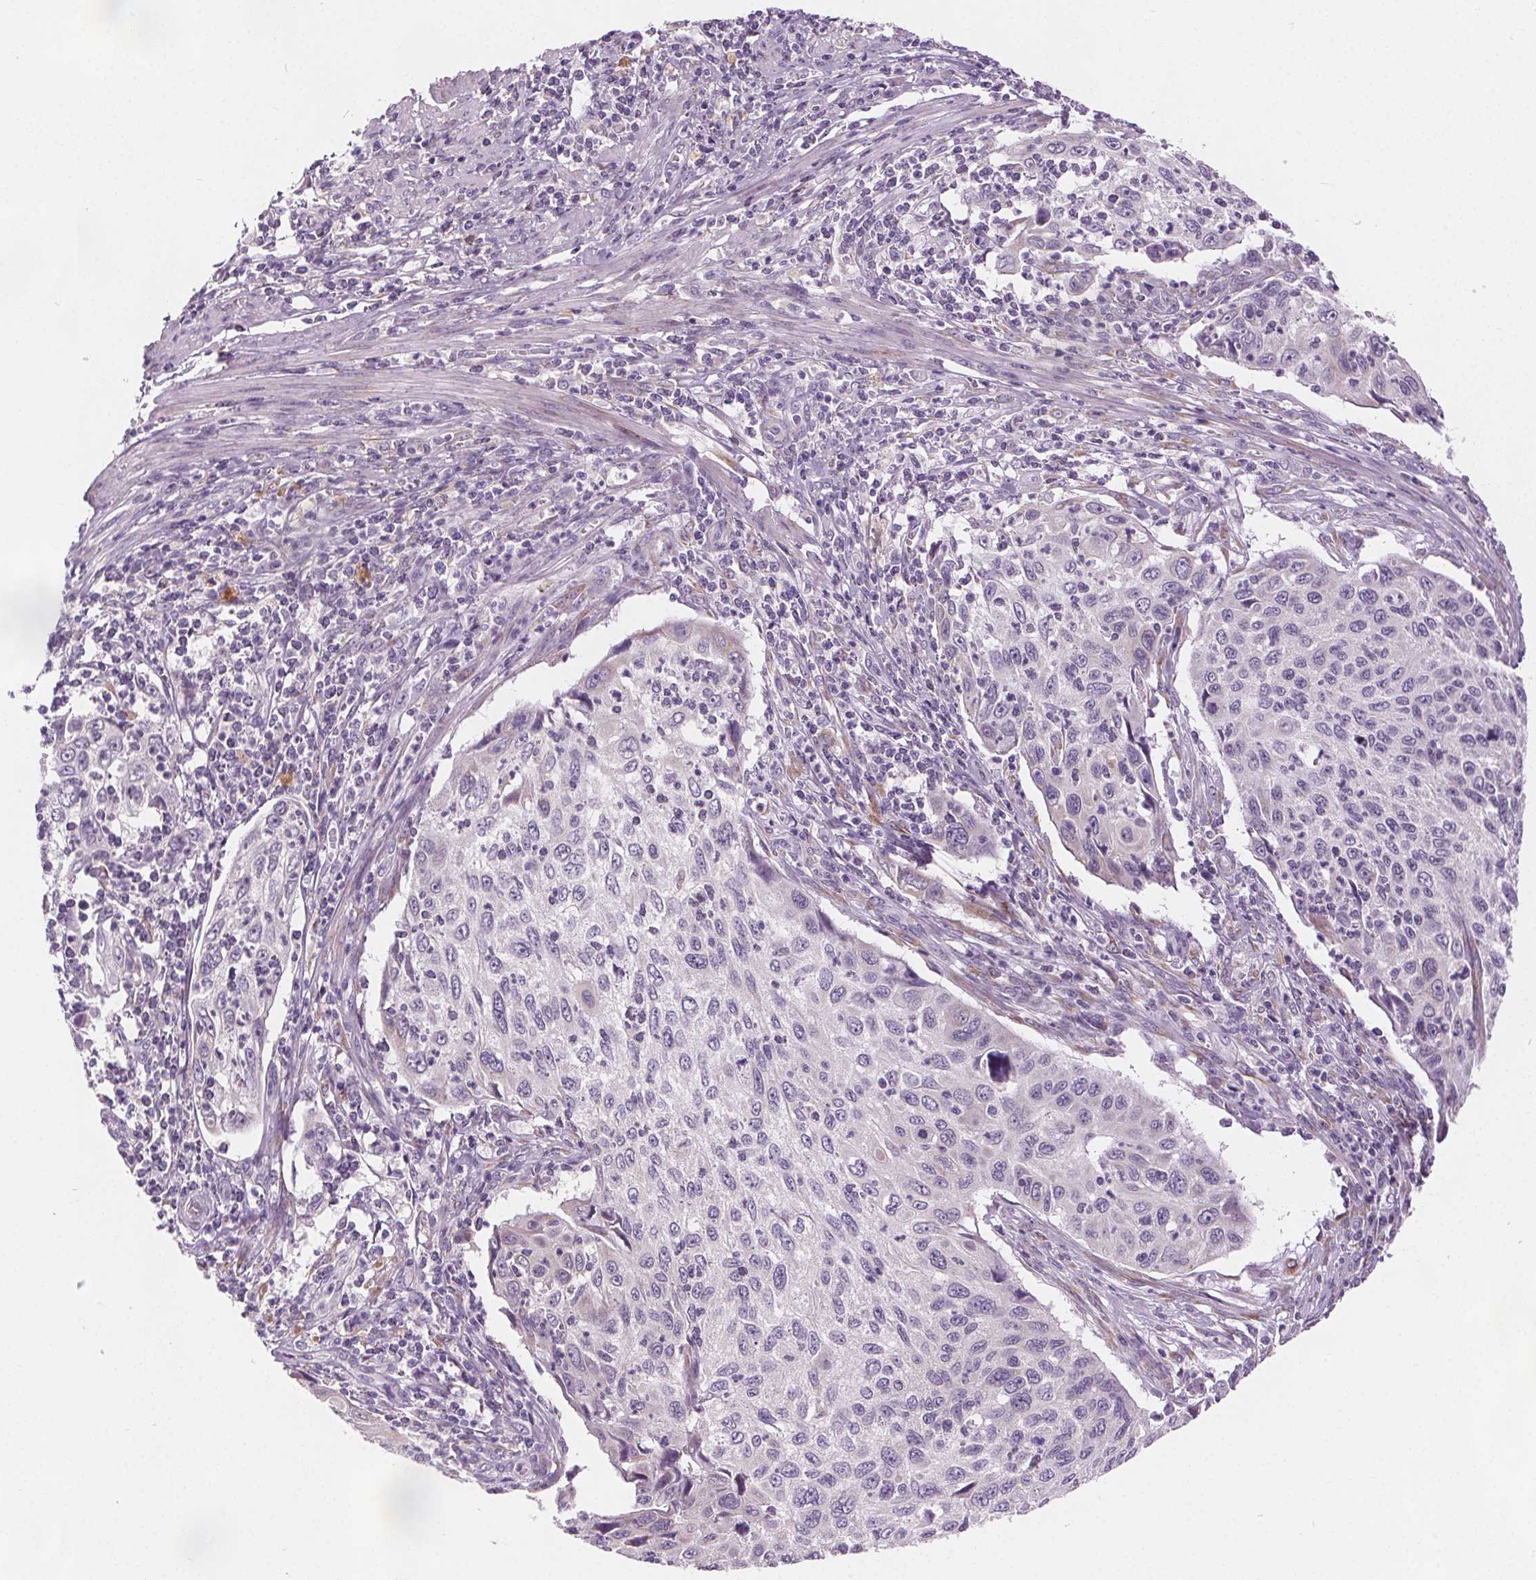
{"staining": {"intensity": "negative", "quantity": "none", "location": "none"}, "tissue": "cervical cancer", "cell_type": "Tumor cells", "image_type": "cancer", "snomed": [{"axis": "morphology", "description": "Squamous cell carcinoma, NOS"}, {"axis": "topography", "description": "Cervix"}], "caption": "Cervical squamous cell carcinoma was stained to show a protein in brown. There is no significant staining in tumor cells. (DAB (3,3'-diaminobenzidine) IHC, high magnification).", "gene": "ACOX2", "patient": {"sex": "female", "age": 70}}